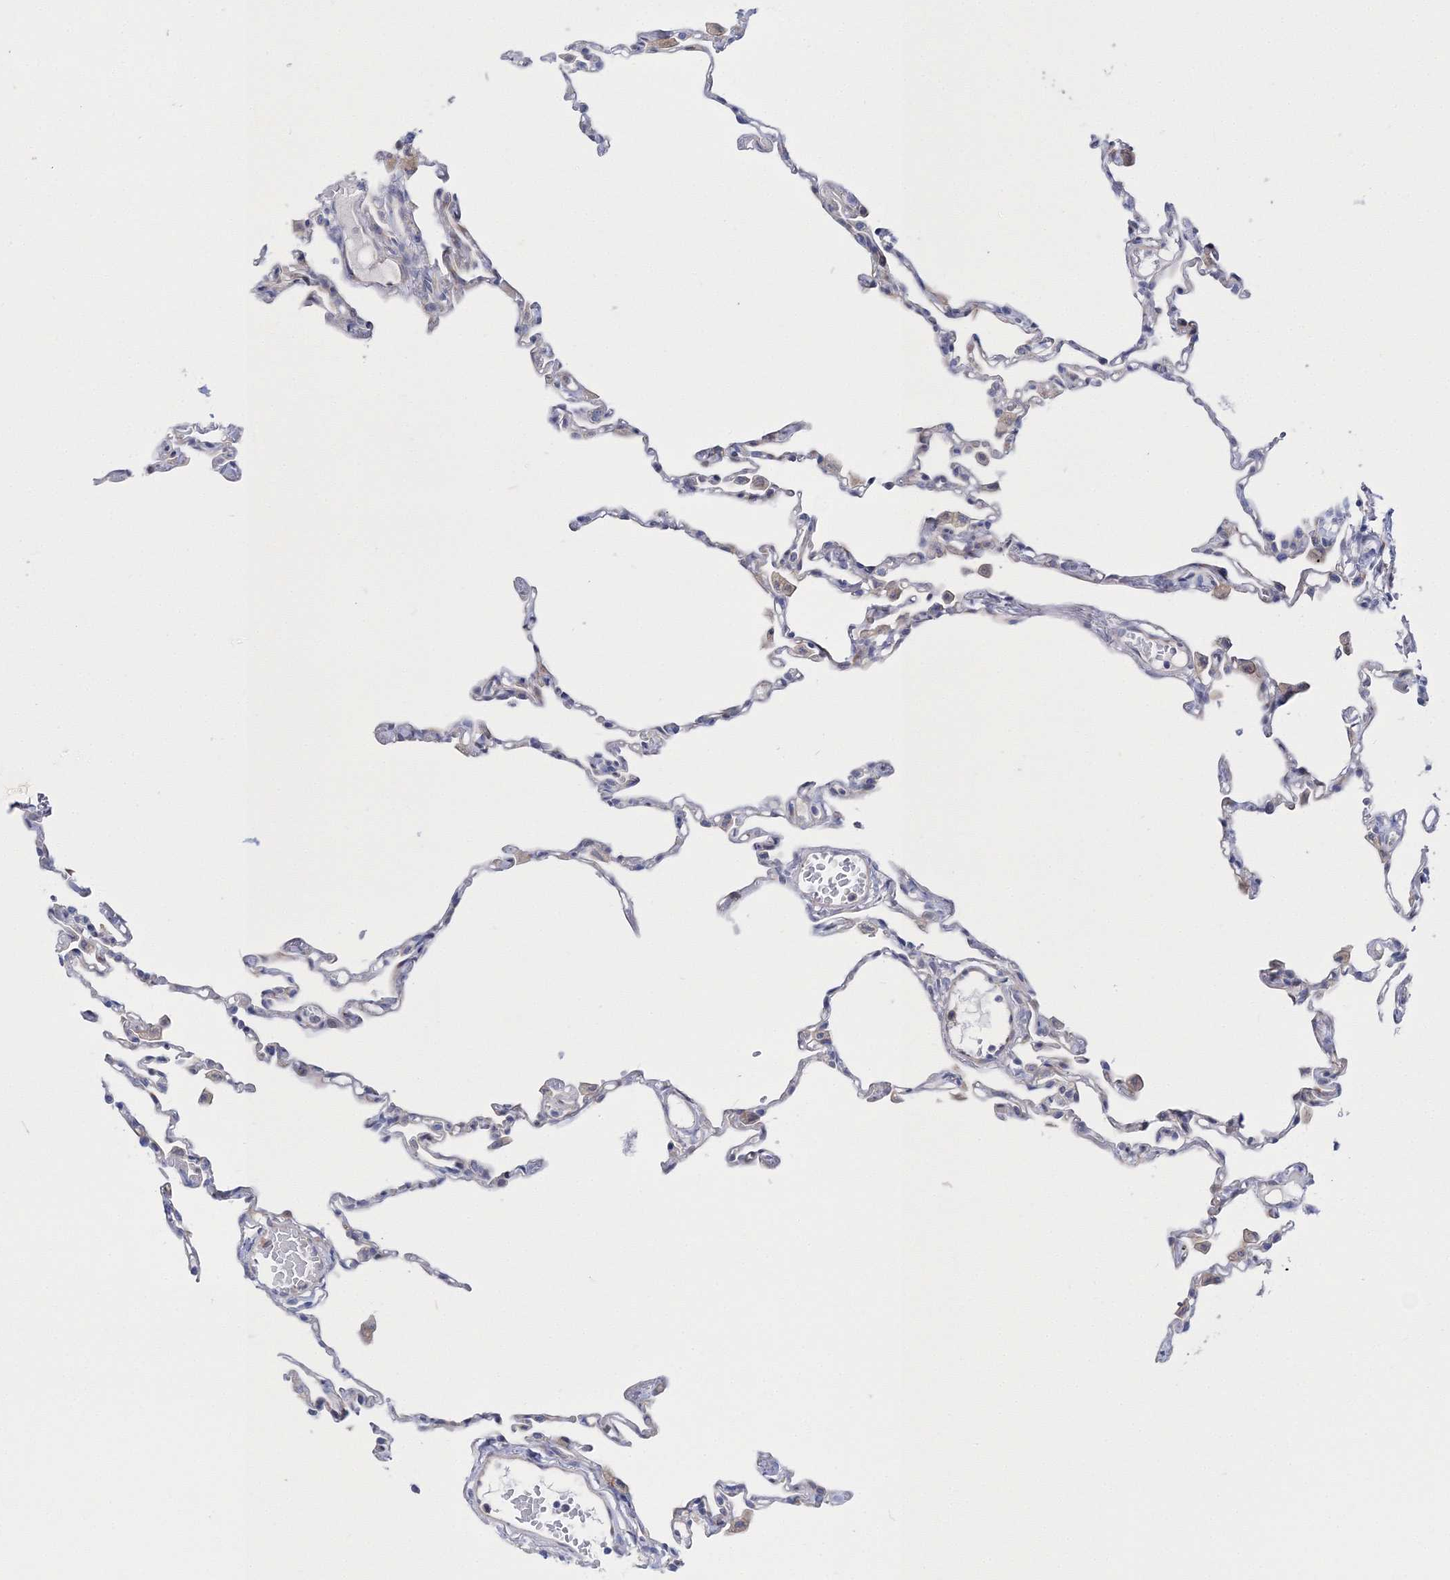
{"staining": {"intensity": "negative", "quantity": "none", "location": "none"}, "tissue": "lung", "cell_type": "Alveolar cells", "image_type": "normal", "snomed": [{"axis": "morphology", "description": "Normal tissue, NOS"}, {"axis": "topography", "description": "Lung"}], "caption": "The immunohistochemistry image has no significant expression in alveolar cells of lung. (DAB (3,3'-diaminobenzidine) immunohistochemistry with hematoxylin counter stain).", "gene": "ARHGAP32", "patient": {"sex": "female", "age": 49}}